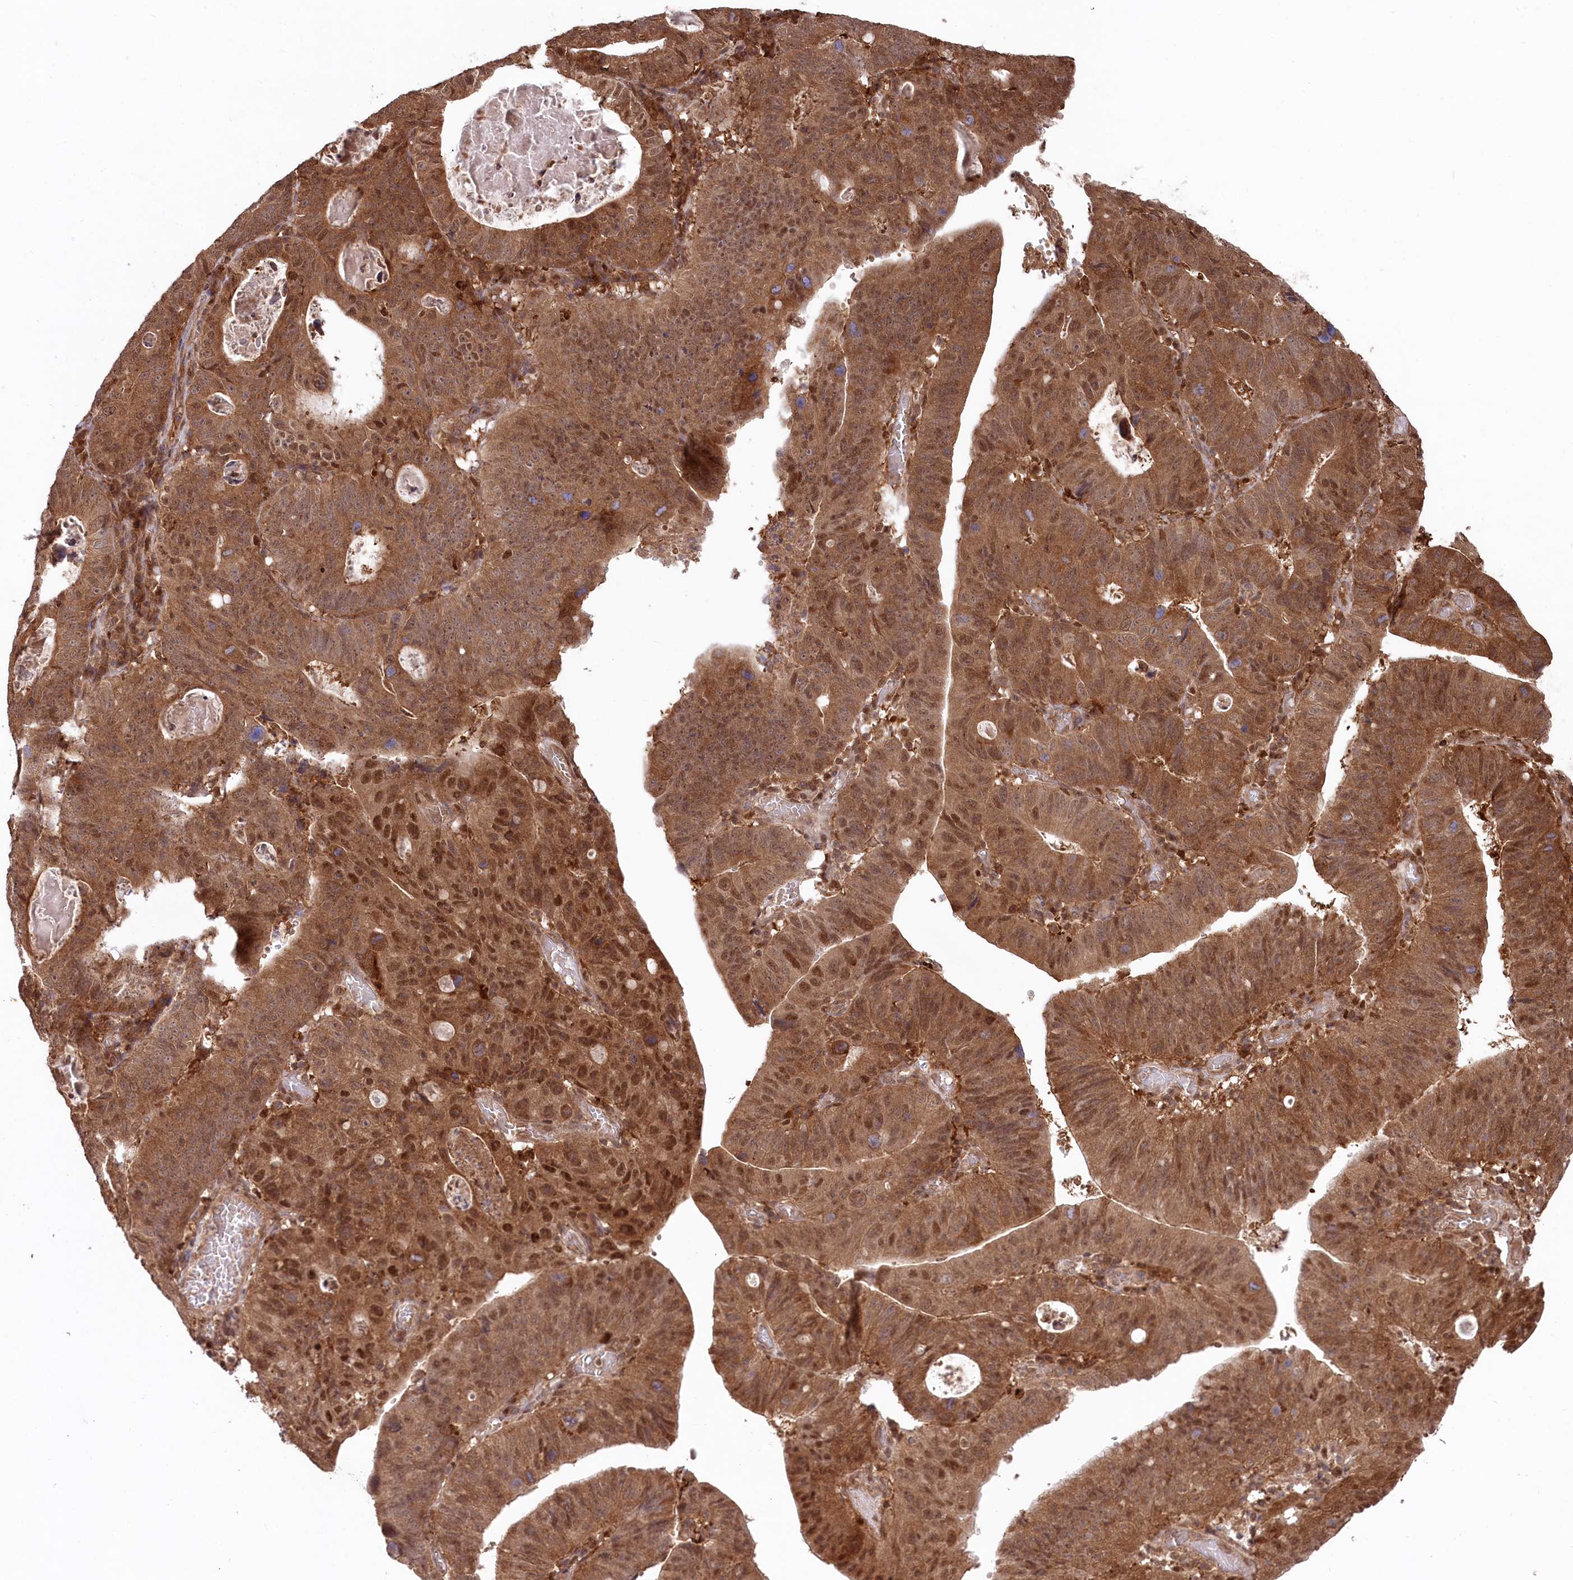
{"staining": {"intensity": "strong", "quantity": ">75%", "location": "cytoplasmic/membranous,nuclear"}, "tissue": "stomach cancer", "cell_type": "Tumor cells", "image_type": "cancer", "snomed": [{"axis": "morphology", "description": "Adenocarcinoma, NOS"}, {"axis": "topography", "description": "Stomach"}], "caption": "This is a photomicrograph of immunohistochemistry staining of stomach cancer (adenocarcinoma), which shows strong expression in the cytoplasmic/membranous and nuclear of tumor cells.", "gene": "PSMA1", "patient": {"sex": "male", "age": 59}}